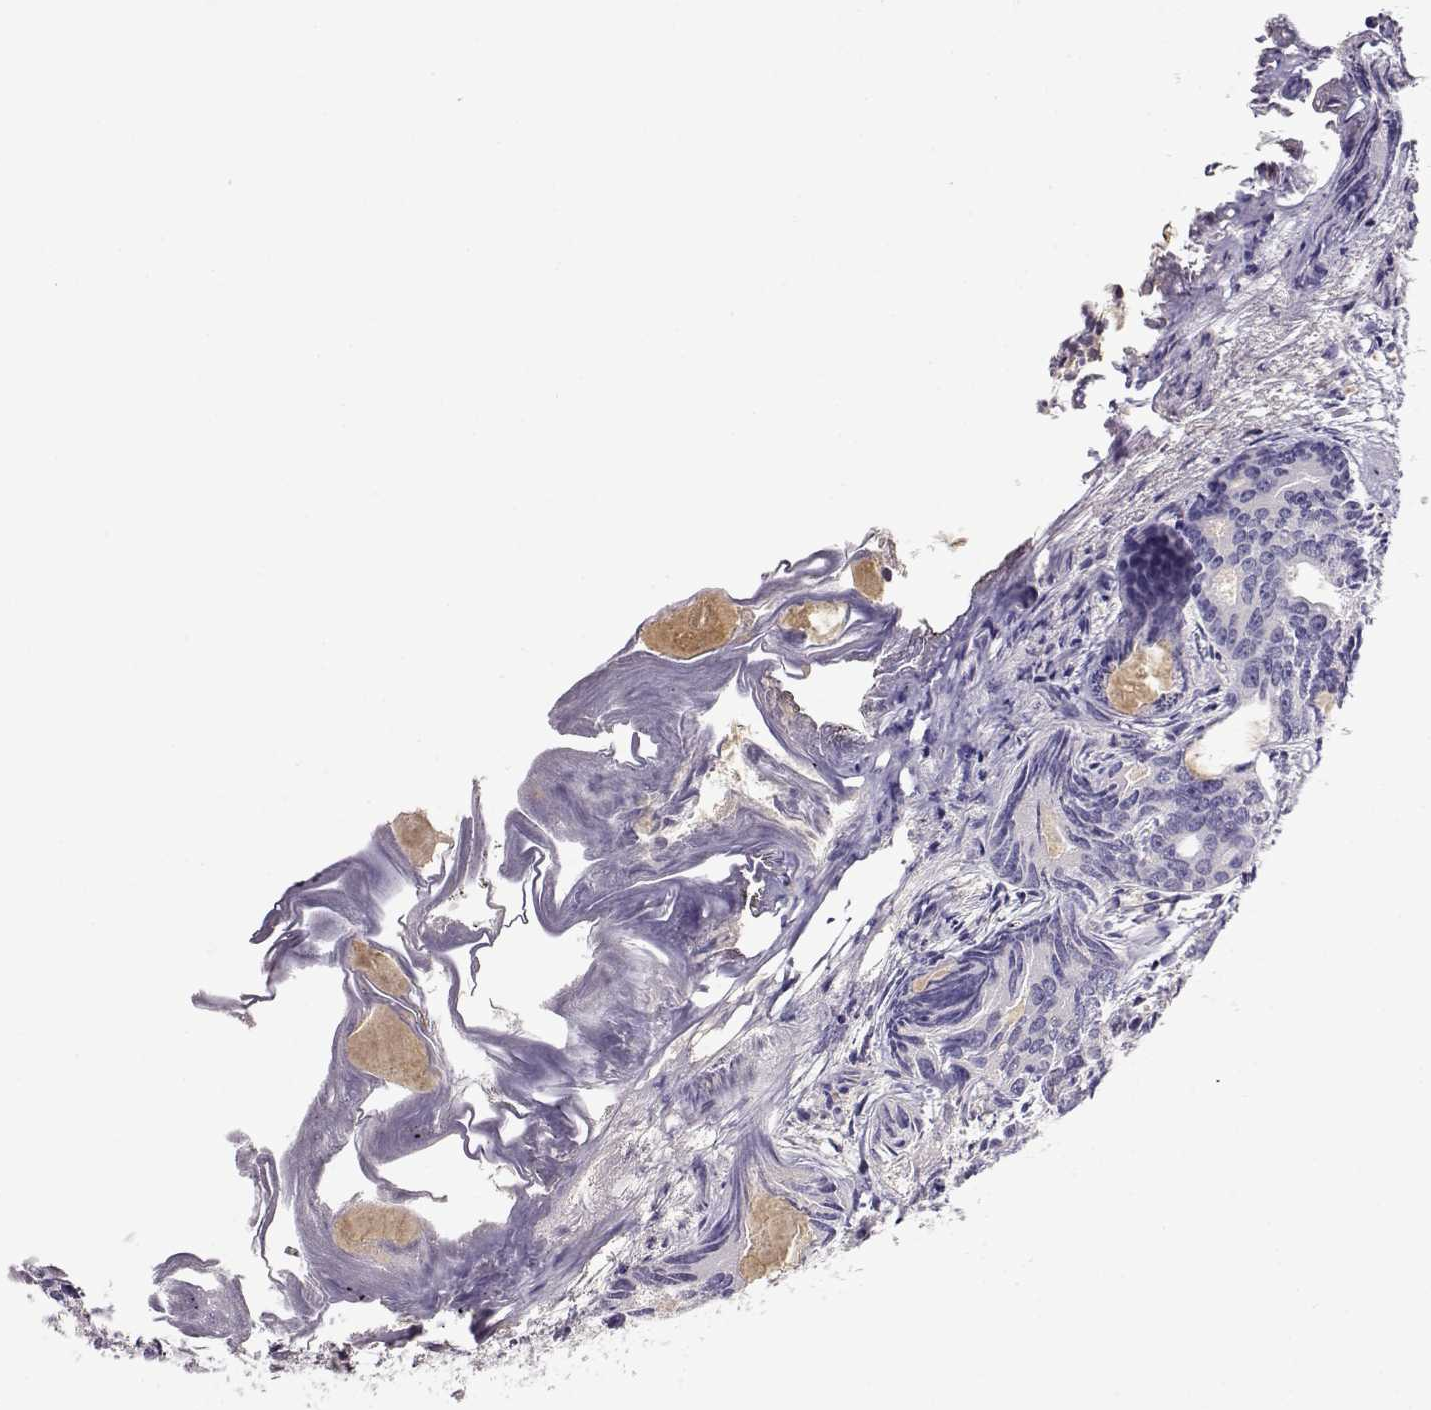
{"staining": {"intensity": "negative", "quantity": "none", "location": "none"}, "tissue": "prostate cancer", "cell_type": "Tumor cells", "image_type": "cancer", "snomed": [{"axis": "morphology", "description": "Adenocarcinoma, Medium grade"}, {"axis": "topography", "description": "Prostate"}], "caption": "Immunohistochemistry micrograph of human medium-grade adenocarcinoma (prostate) stained for a protein (brown), which reveals no positivity in tumor cells.", "gene": "TACR1", "patient": {"sex": "male", "age": 74}}